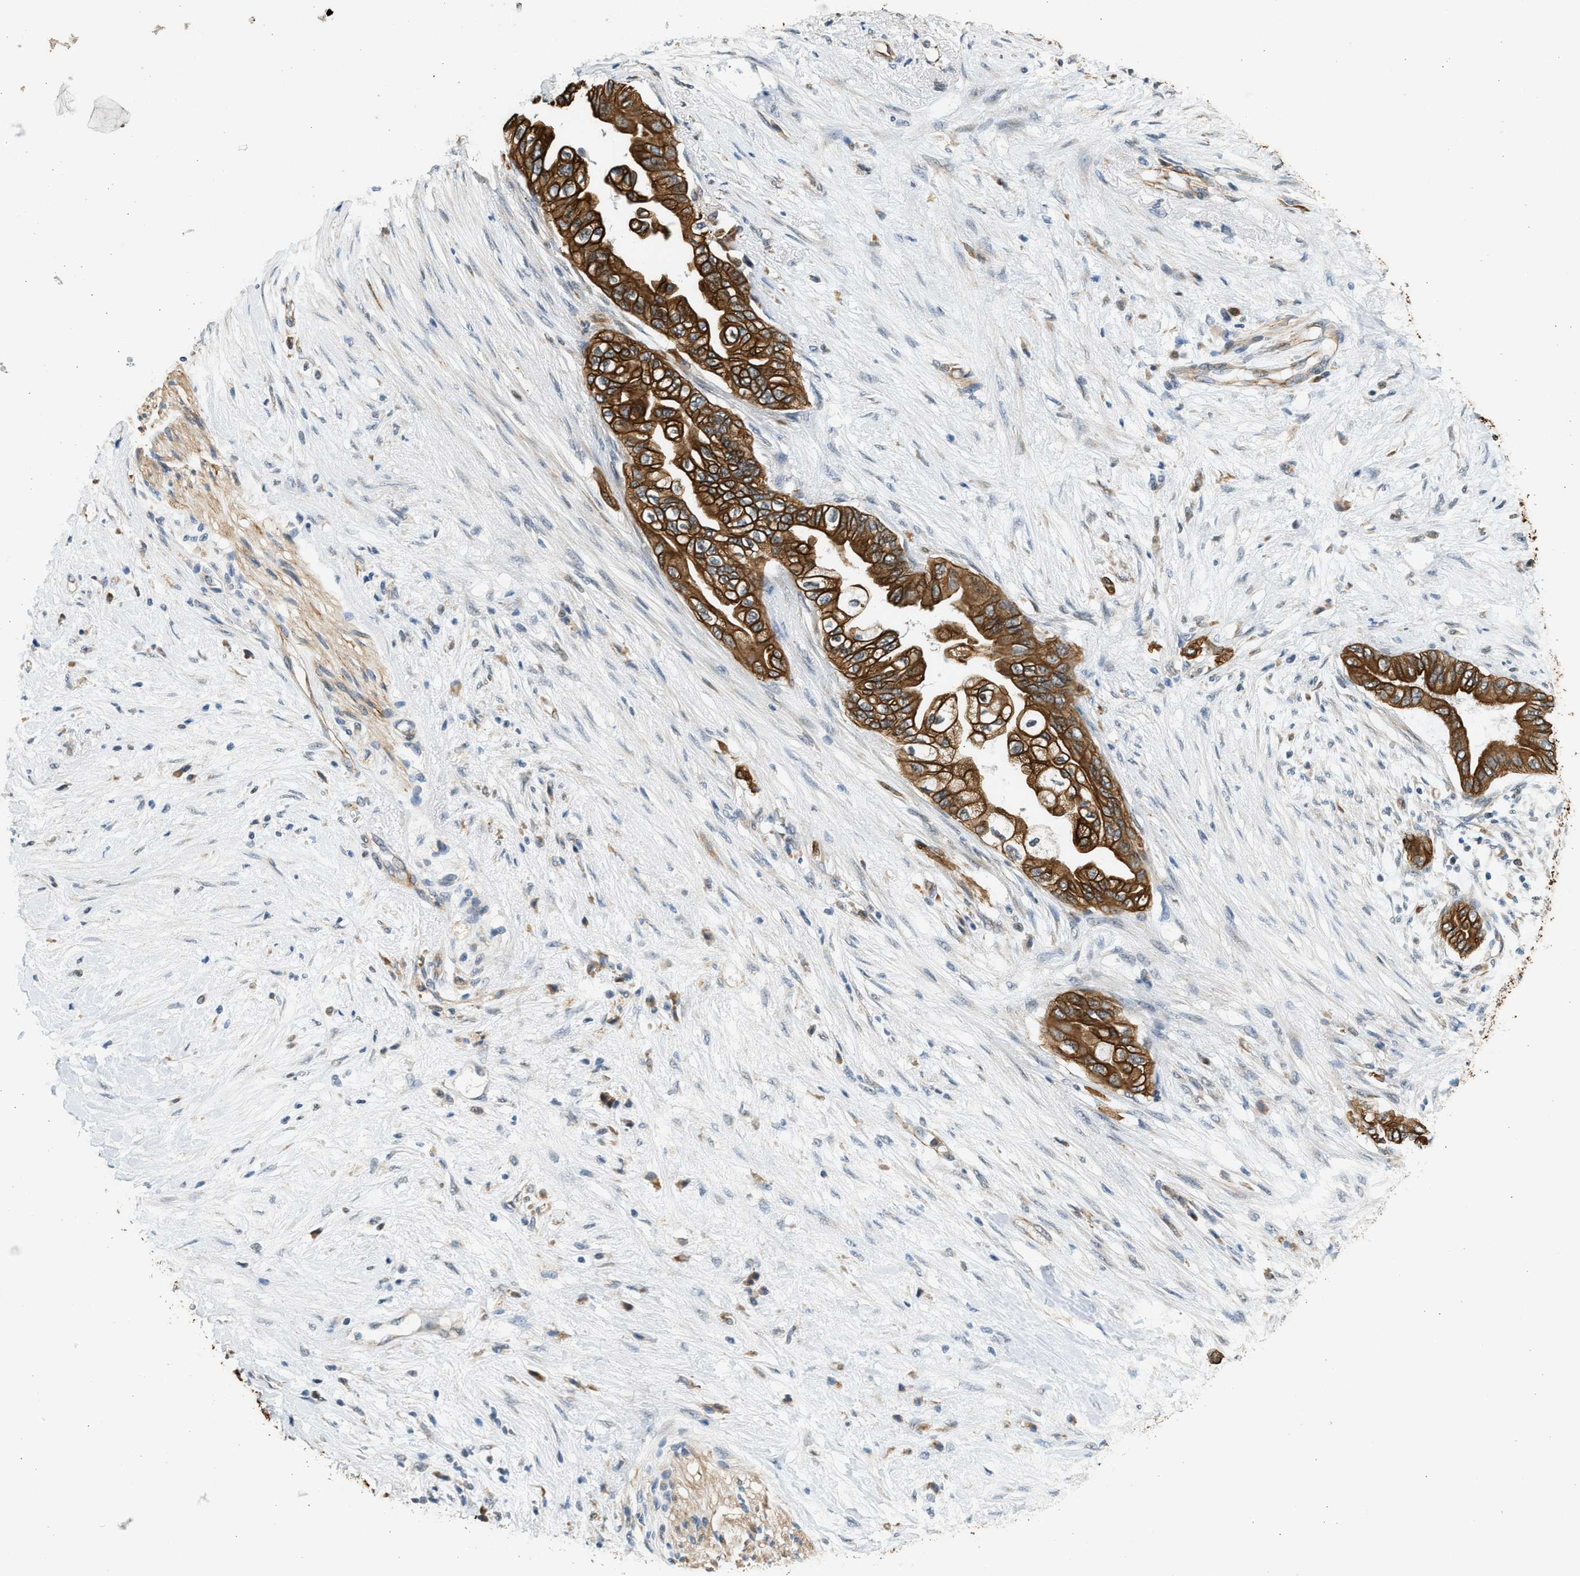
{"staining": {"intensity": "strong", "quantity": ">75%", "location": "cytoplasmic/membranous"}, "tissue": "pancreatic cancer", "cell_type": "Tumor cells", "image_type": "cancer", "snomed": [{"axis": "morphology", "description": "Normal tissue, NOS"}, {"axis": "morphology", "description": "Adenocarcinoma, NOS"}, {"axis": "topography", "description": "Pancreas"}, {"axis": "topography", "description": "Duodenum"}], "caption": "This photomicrograph shows IHC staining of pancreatic cancer, with high strong cytoplasmic/membranous positivity in approximately >75% of tumor cells.", "gene": "PCLO", "patient": {"sex": "female", "age": 60}}